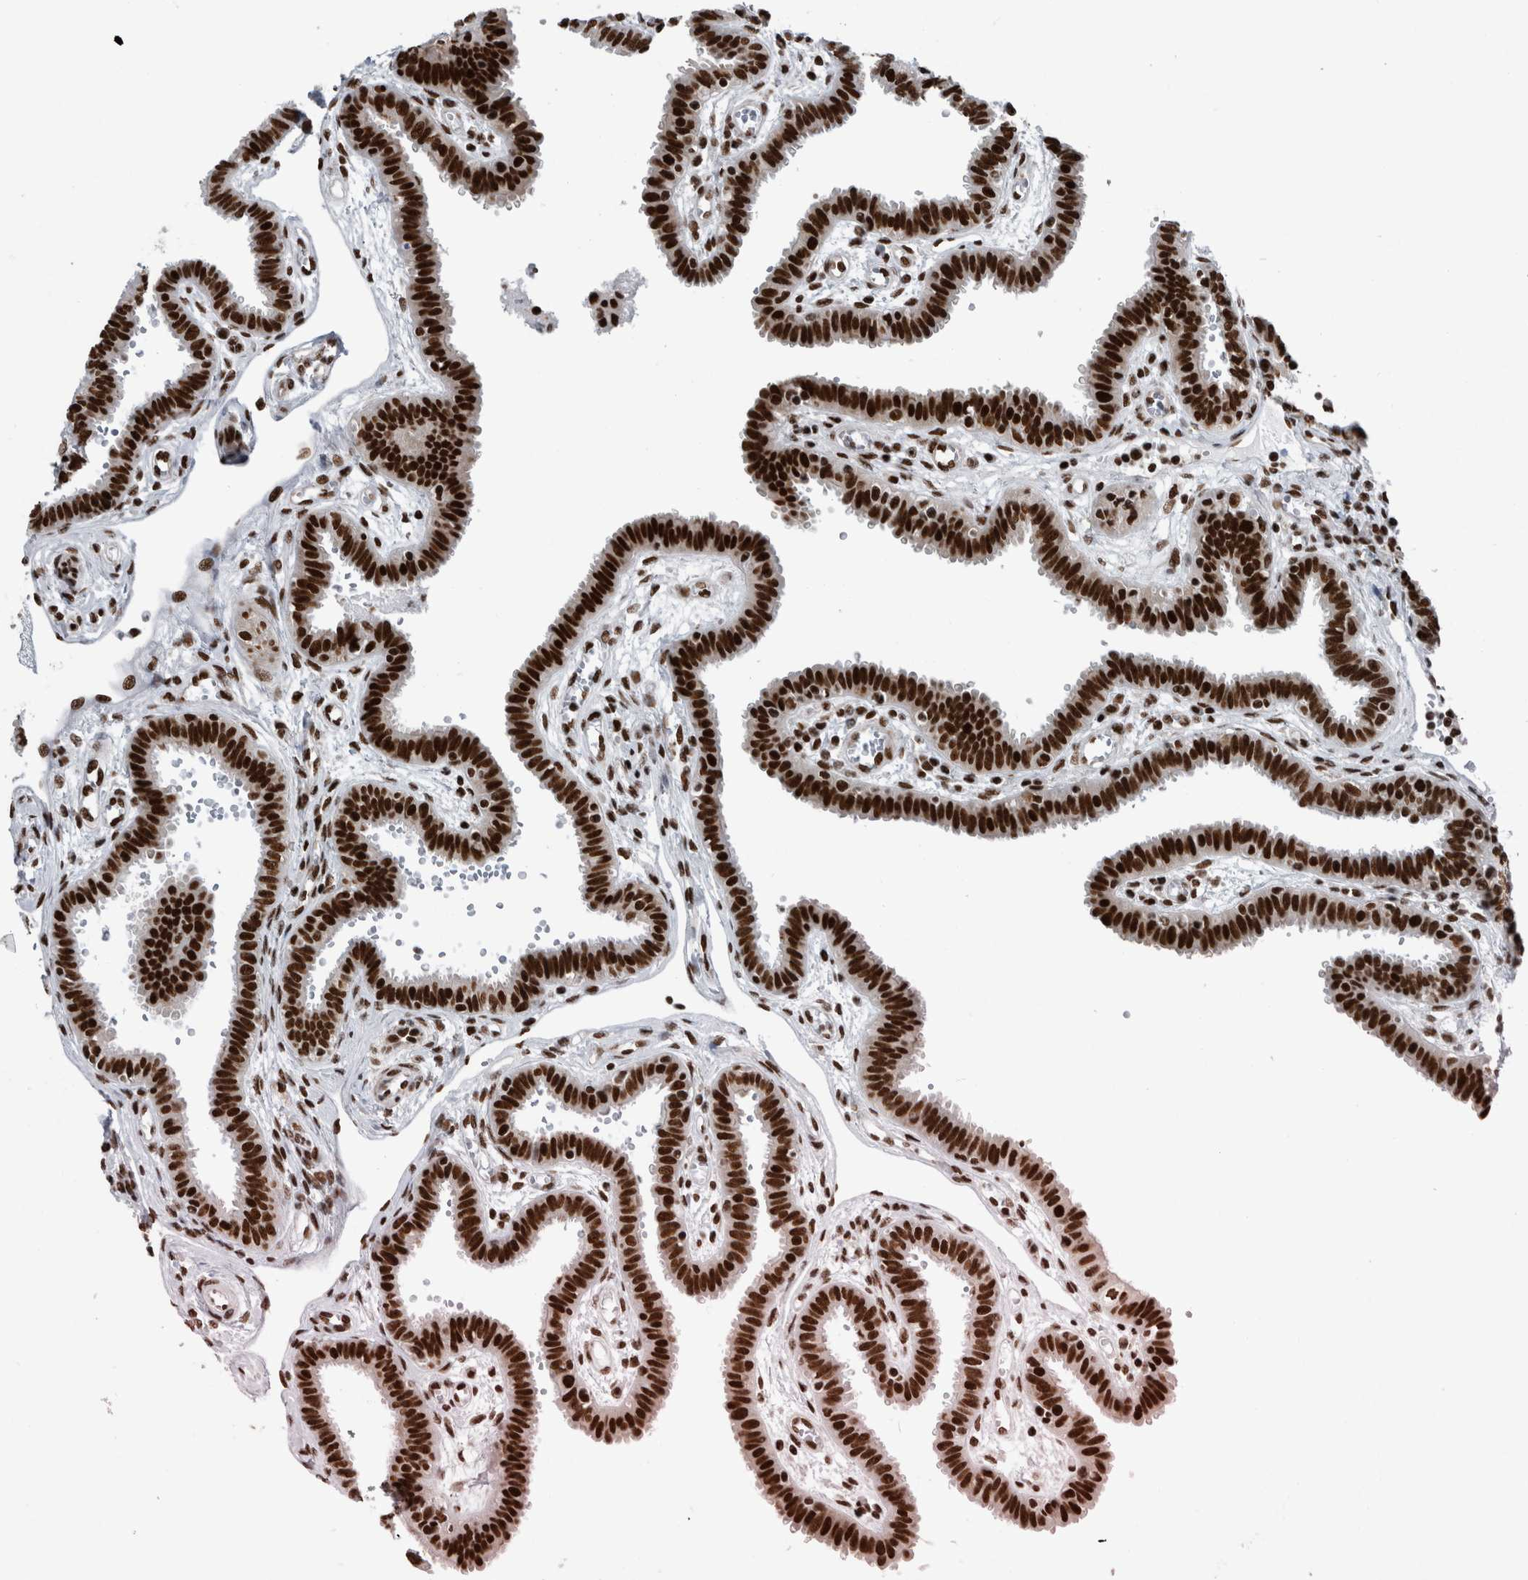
{"staining": {"intensity": "strong", "quantity": ">75%", "location": "nuclear"}, "tissue": "fallopian tube", "cell_type": "Glandular cells", "image_type": "normal", "snomed": [{"axis": "morphology", "description": "Normal tissue, NOS"}, {"axis": "topography", "description": "Fallopian tube"}], "caption": "A brown stain highlights strong nuclear positivity of a protein in glandular cells of unremarkable fallopian tube. The staining is performed using DAB brown chromogen to label protein expression. The nuclei are counter-stained blue using hematoxylin.", "gene": "DNMT3A", "patient": {"sex": "female", "age": 32}}